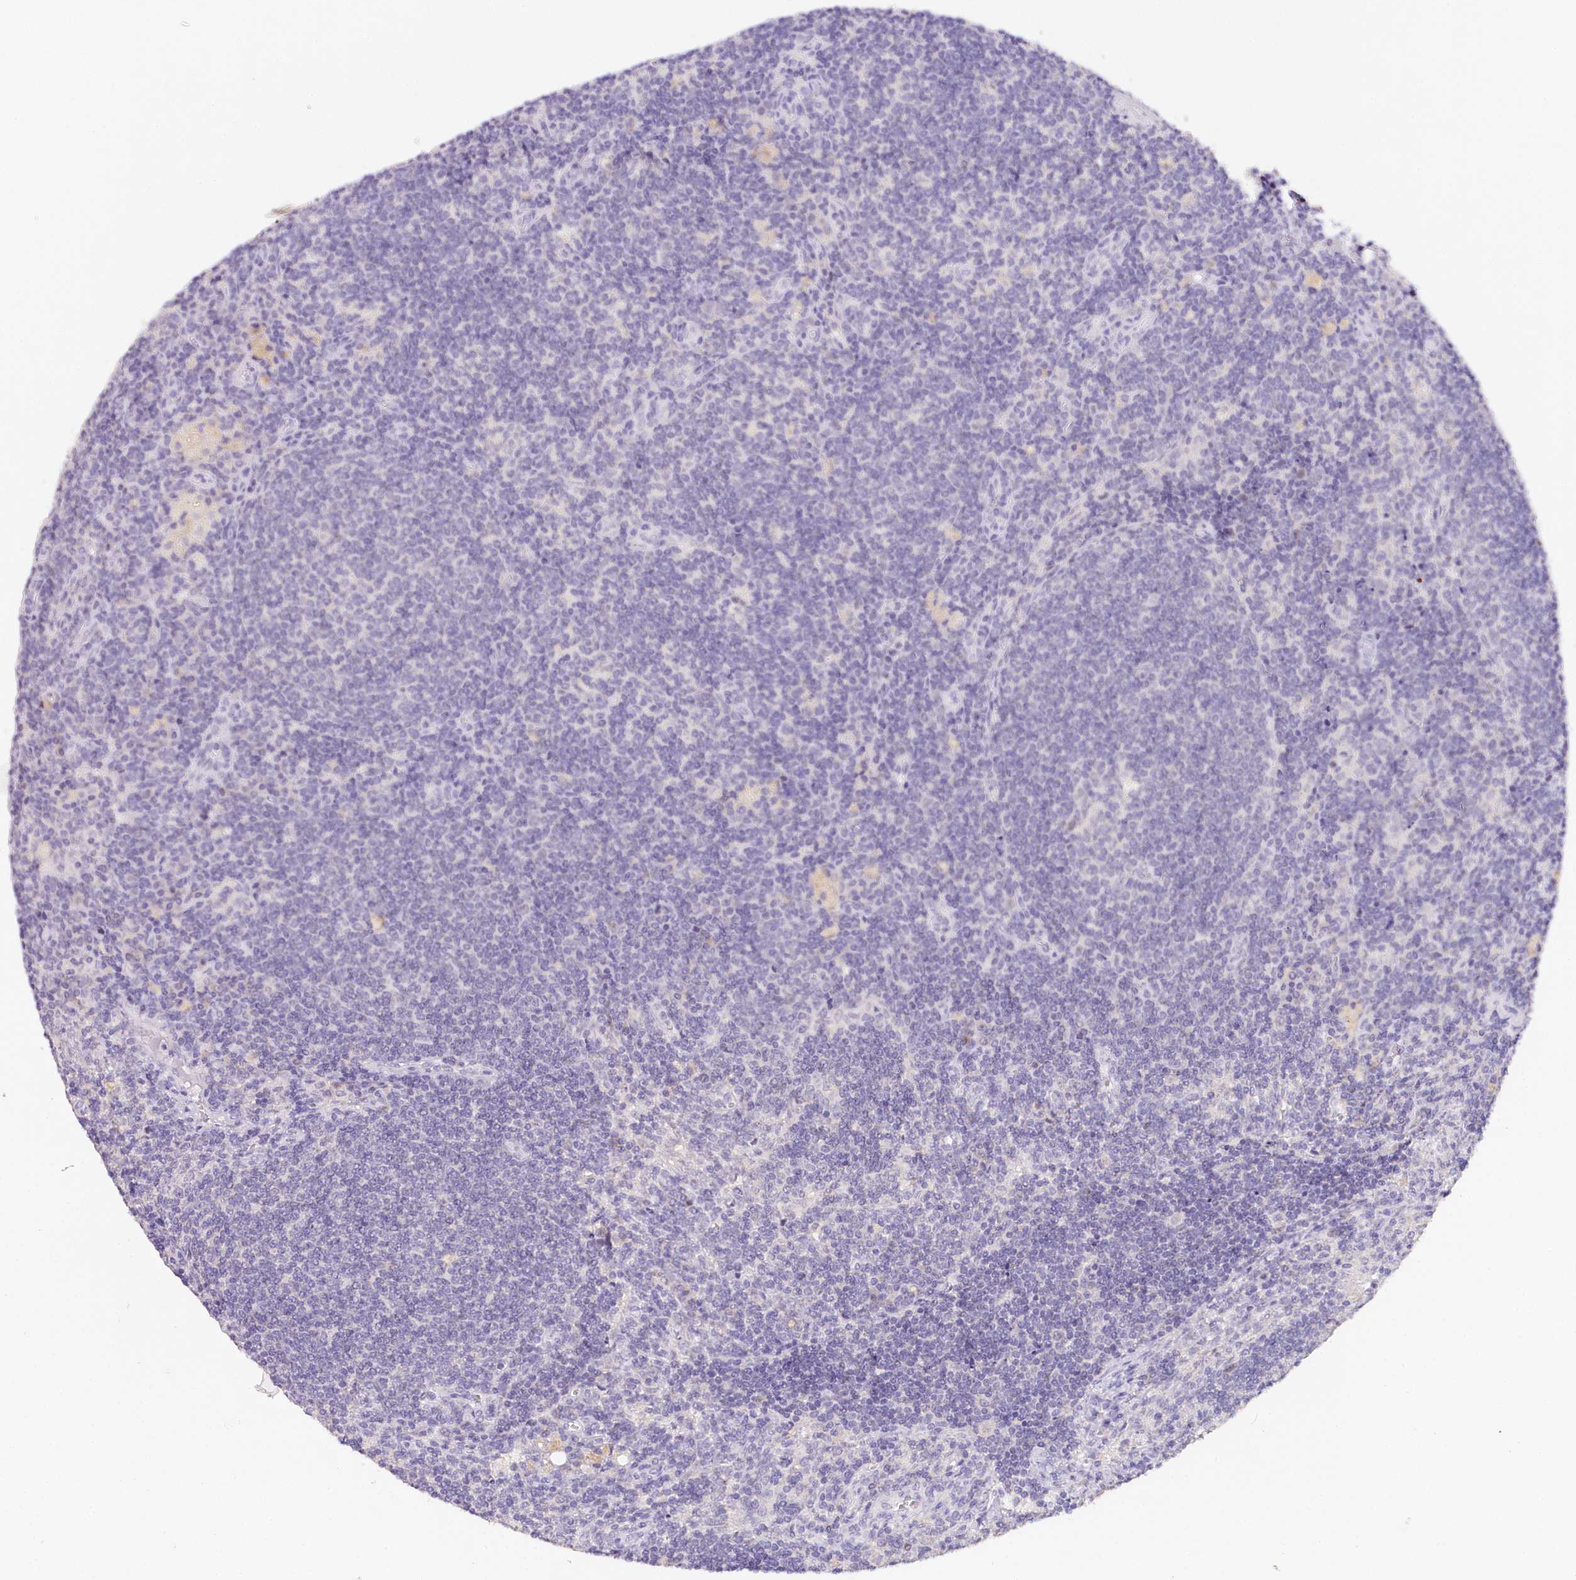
{"staining": {"intensity": "negative", "quantity": "none", "location": "none"}, "tissue": "lymph node", "cell_type": "Germinal center cells", "image_type": "normal", "snomed": [{"axis": "morphology", "description": "Normal tissue, NOS"}, {"axis": "topography", "description": "Lymph node"}], "caption": "IHC histopathology image of normal lymph node: human lymph node stained with DAB shows no significant protein positivity in germinal center cells. (DAB (3,3'-diaminobenzidine) immunohistochemistry with hematoxylin counter stain).", "gene": "TP53", "patient": {"sex": "male", "age": 69}}